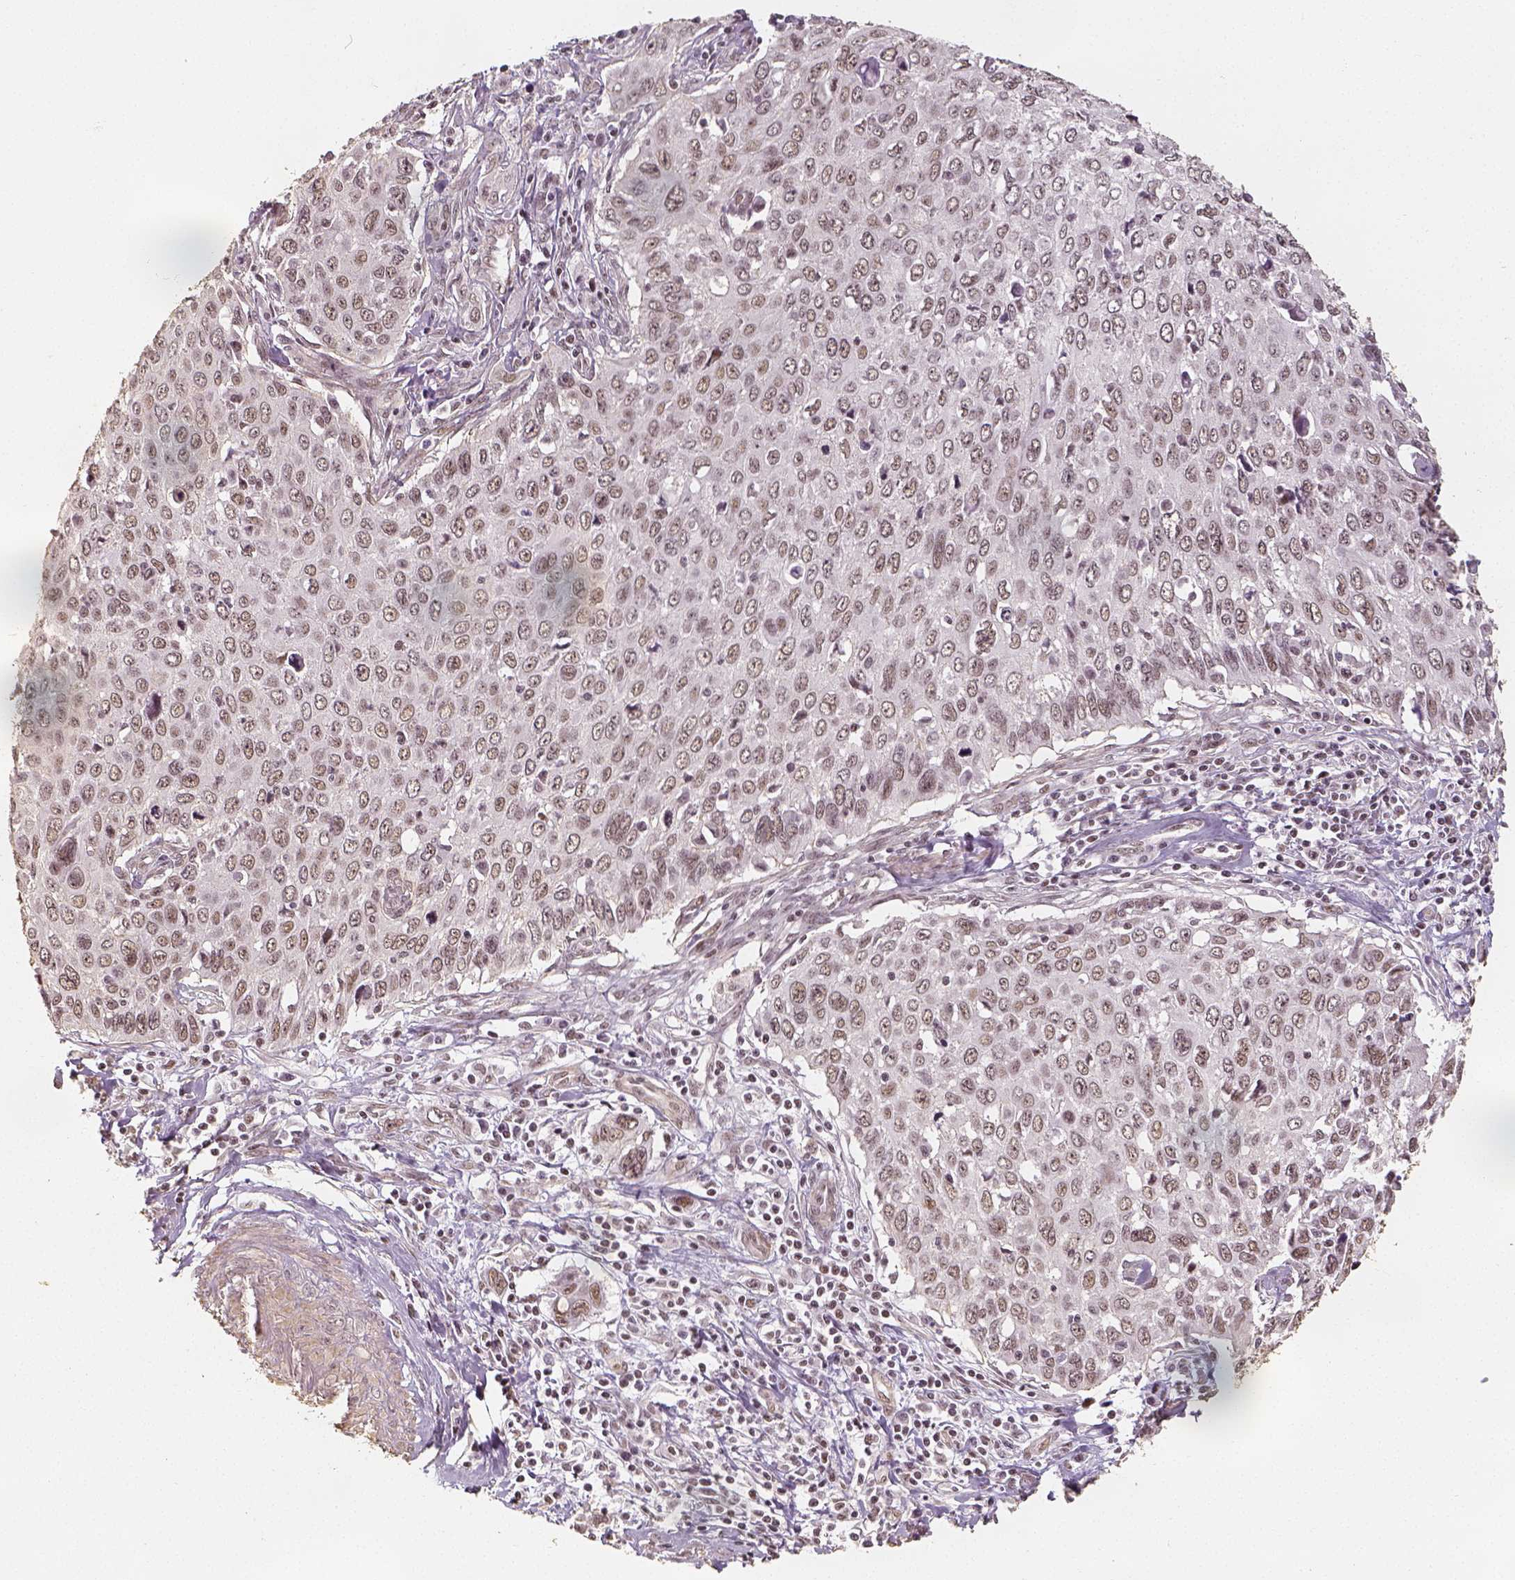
{"staining": {"intensity": "weak", "quantity": ">75%", "location": "nuclear"}, "tissue": "cervical cancer", "cell_type": "Tumor cells", "image_type": "cancer", "snomed": [{"axis": "morphology", "description": "Squamous cell carcinoma, NOS"}, {"axis": "topography", "description": "Cervix"}], "caption": "Squamous cell carcinoma (cervical) stained for a protein (brown) displays weak nuclear positive expression in approximately >75% of tumor cells.", "gene": "HDAC1", "patient": {"sex": "female", "age": 38}}